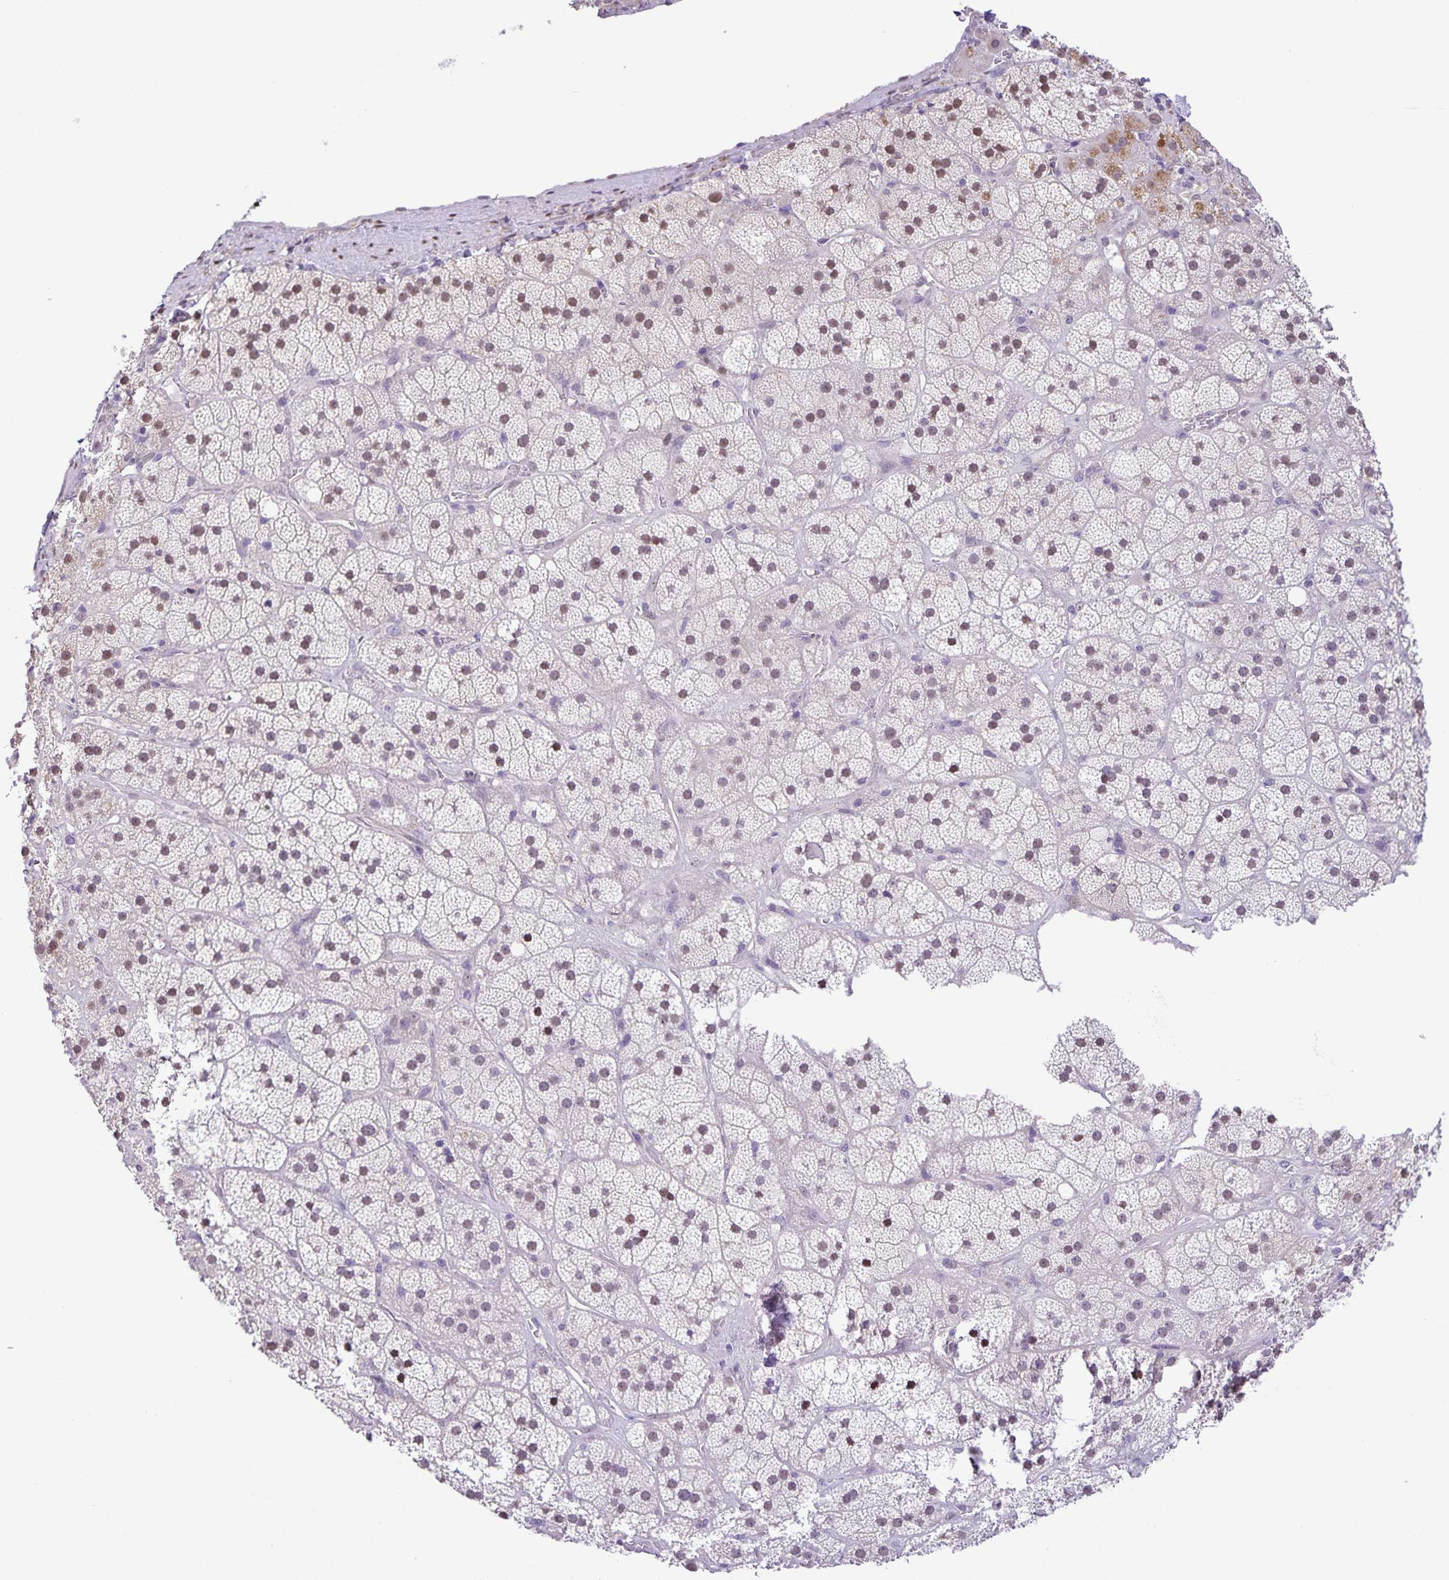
{"staining": {"intensity": "weak", "quantity": "25%-75%", "location": "nuclear"}, "tissue": "adrenal gland", "cell_type": "Glandular cells", "image_type": "normal", "snomed": [{"axis": "morphology", "description": "Normal tissue, NOS"}, {"axis": "topography", "description": "Adrenal gland"}], "caption": "Protein staining of benign adrenal gland reveals weak nuclear expression in approximately 25%-75% of glandular cells.", "gene": "ONECUT2", "patient": {"sex": "male", "age": 57}}